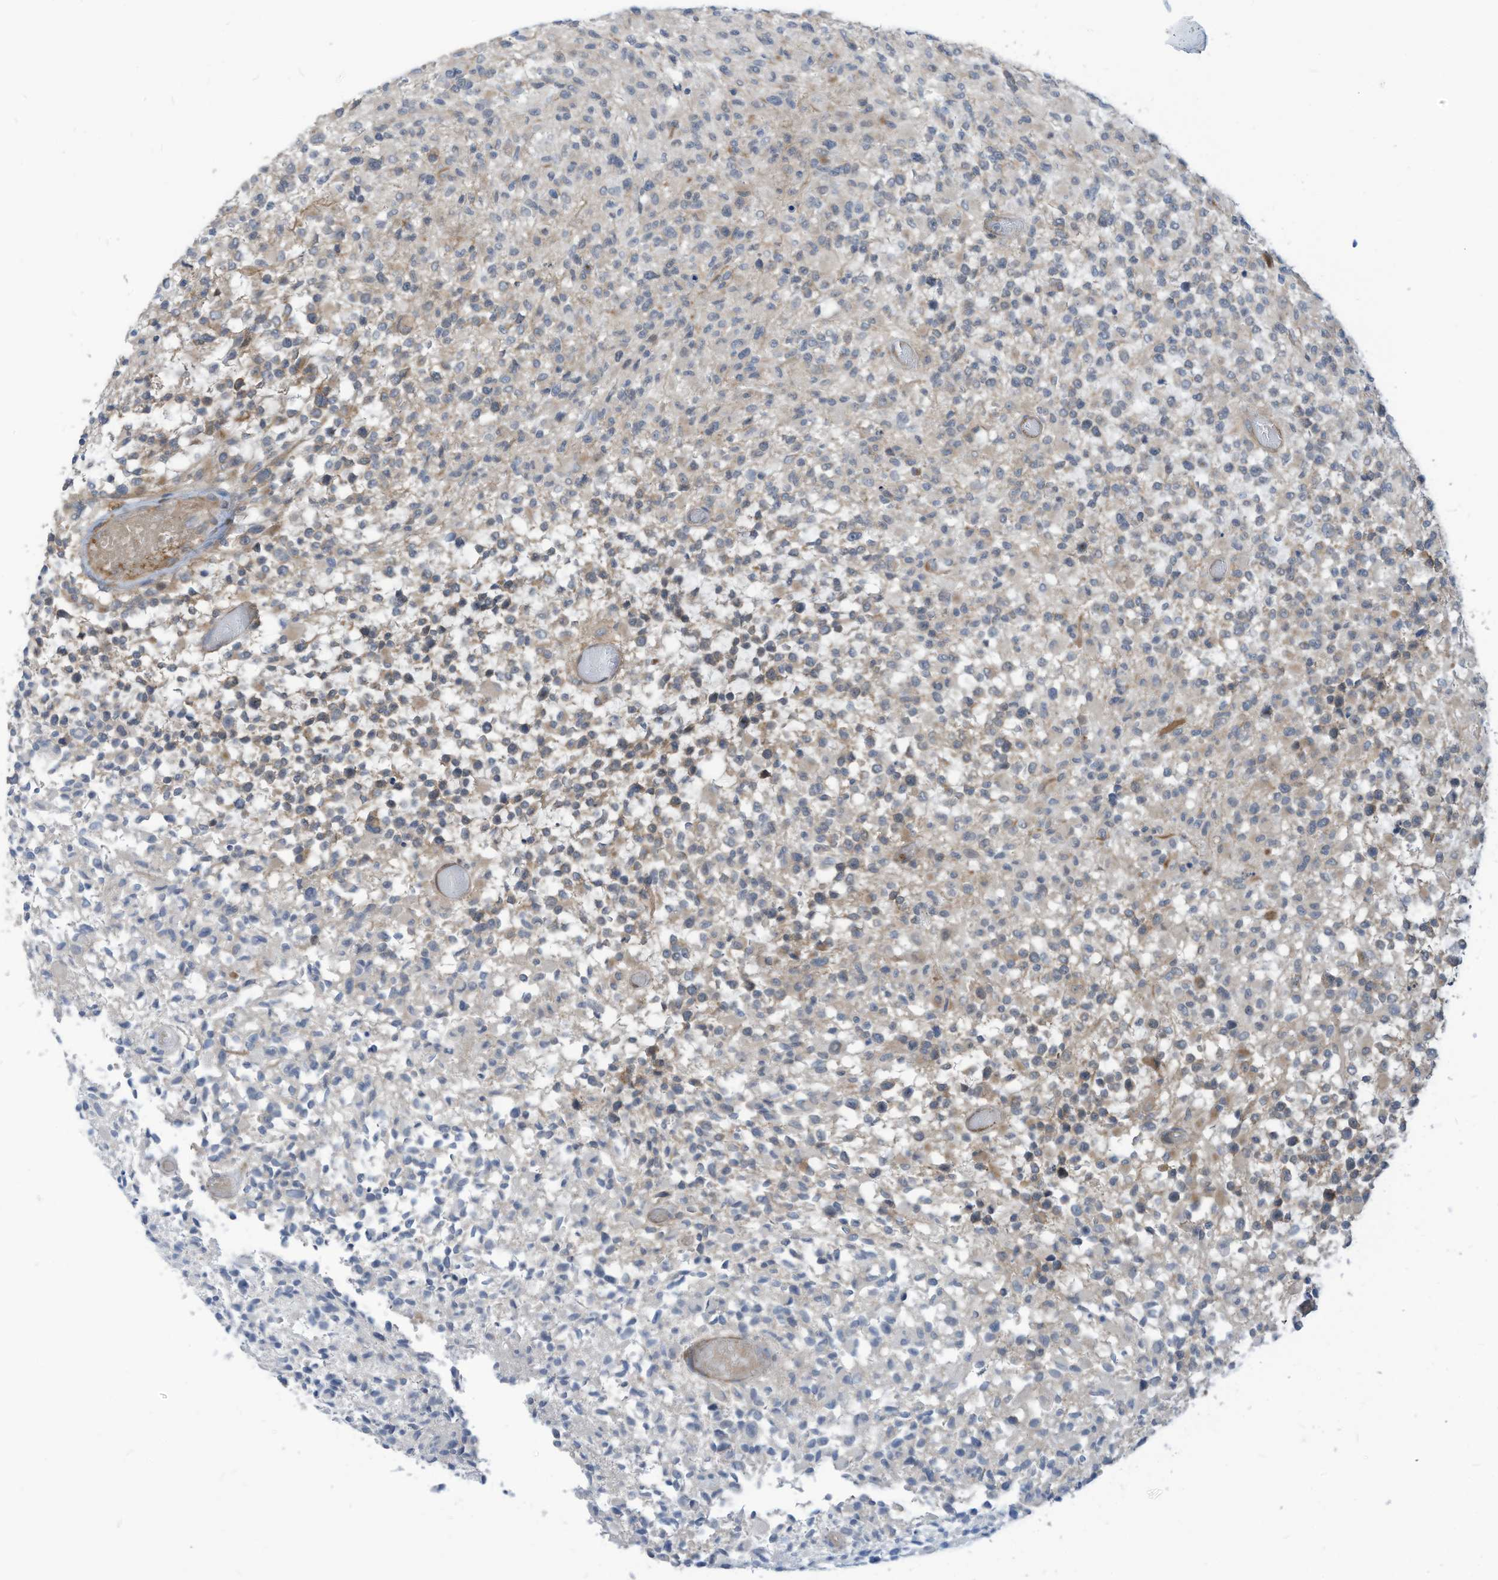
{"staining": {"intensity": "negative", "quantity": "none", "location": "none"}, "tissue": "glioma", "cell_type": "Tumor cells", "image_type": "cancer", "snomed": [{"axis": "morphology", "description": "Glioma, malignant, High grade"}, {"axis": "morphology", "description": "Glioblastoma, NOS"}, {"axis": "topography", "description": "Brain"}], "caption": "DAB immunohistochemical staining of glioblastoma demonstrates no significant expression in tumor cells. (IHC, brightfield microscopy, high magnification).", "gene": "GPATCH3", "patient": {"sex": "male", "age": 60}}